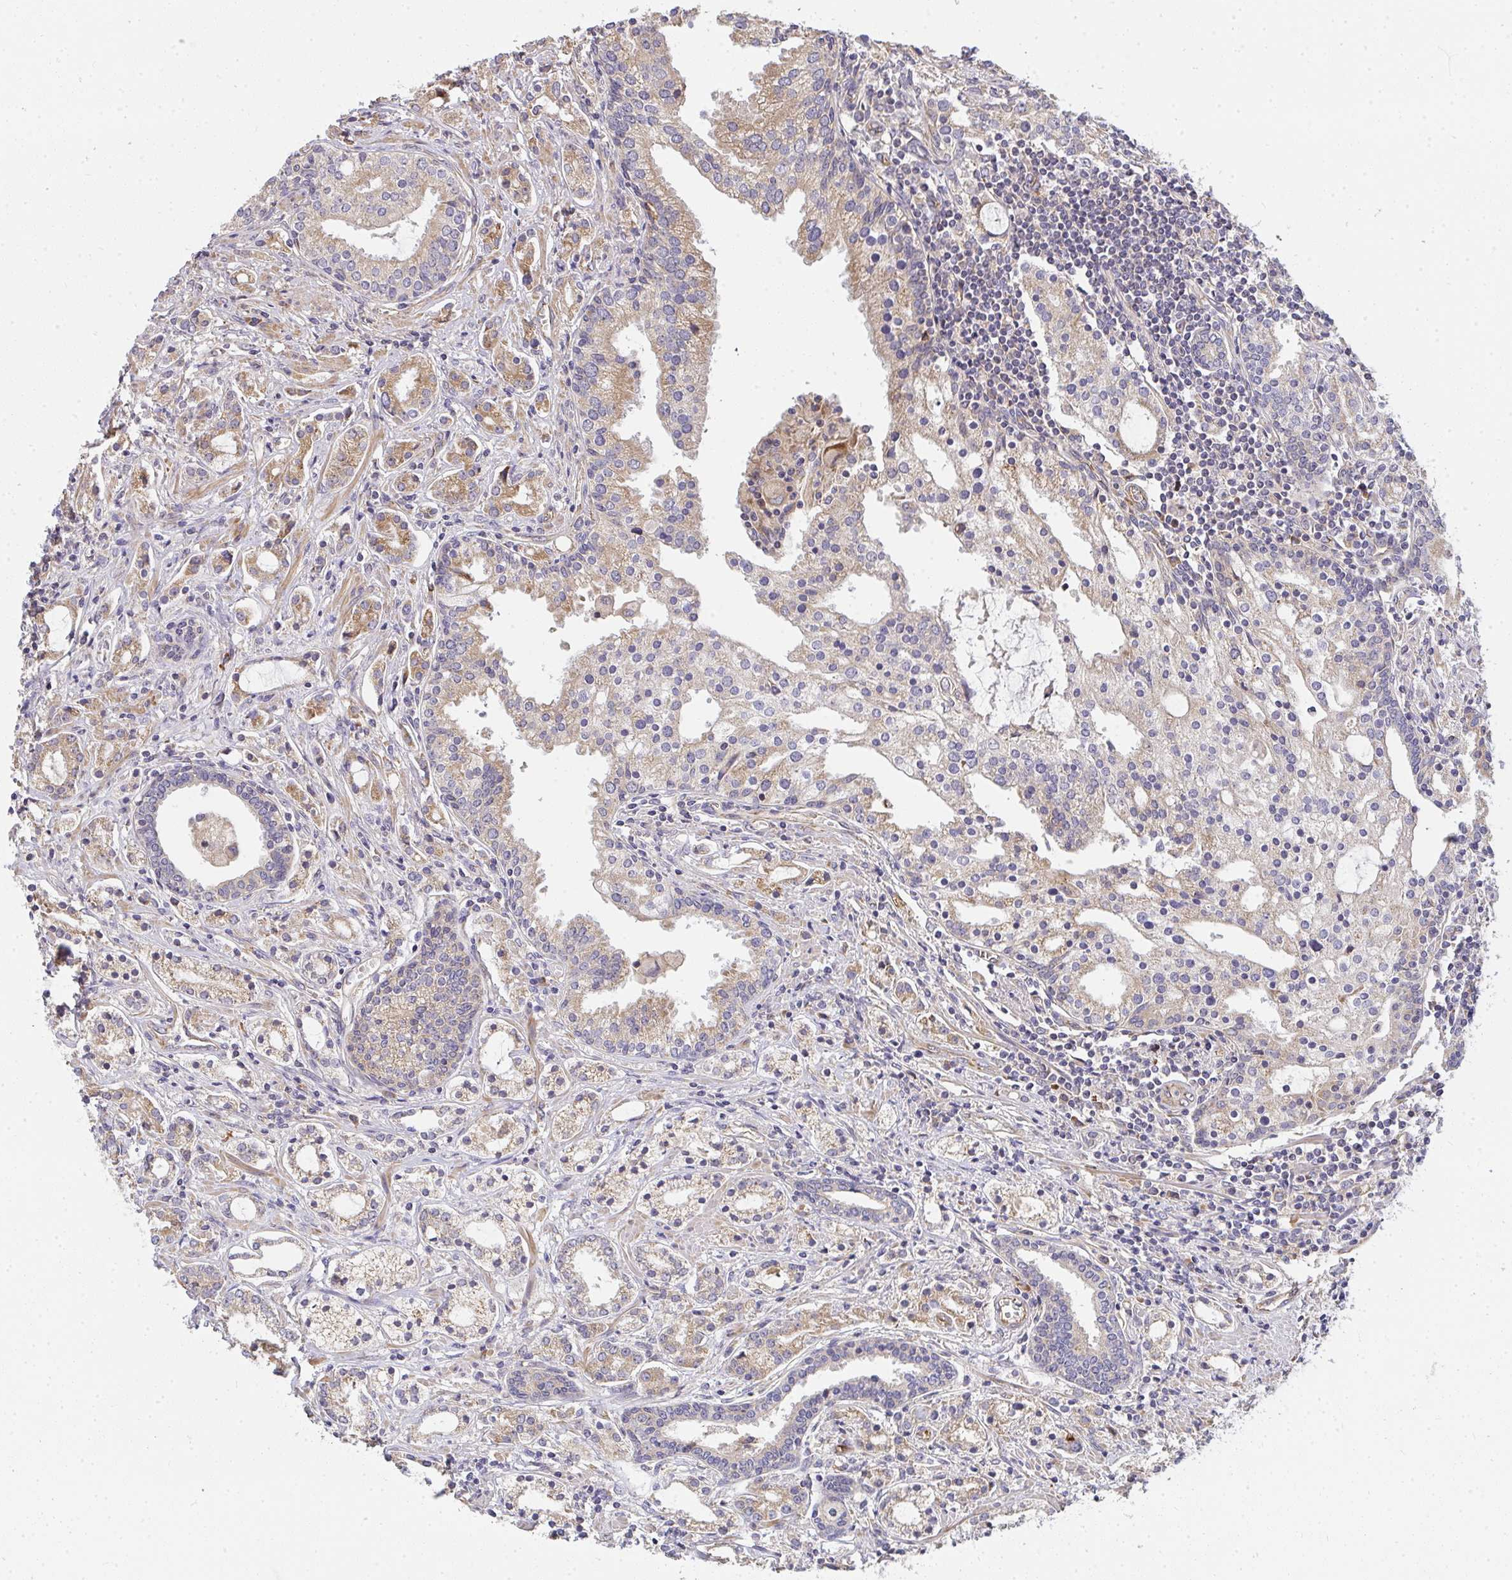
{"staining": {"intensity": "moderate", "quantity": ">75%", "location": "cytoplasmic/membranous"}, "tissue": "prostate cancer", "cell_type": "Tumor cells", "image_type": "cancer", "snomed": [{"axis": "morphology", "description": "Adenocarcinoma, Medium grade"}, {"axis": "topography", "description": "Prostate"}], "caption": "Immunohistochemistry (DAB) staining of human prostate medium-grade adenocarcinoma exhibits moderate cytoplasmic/membranous protein positivity in about >75% of tumor cells.", "gene": "B4GALT6", "patient": {"sex": "male", "age": 57}}